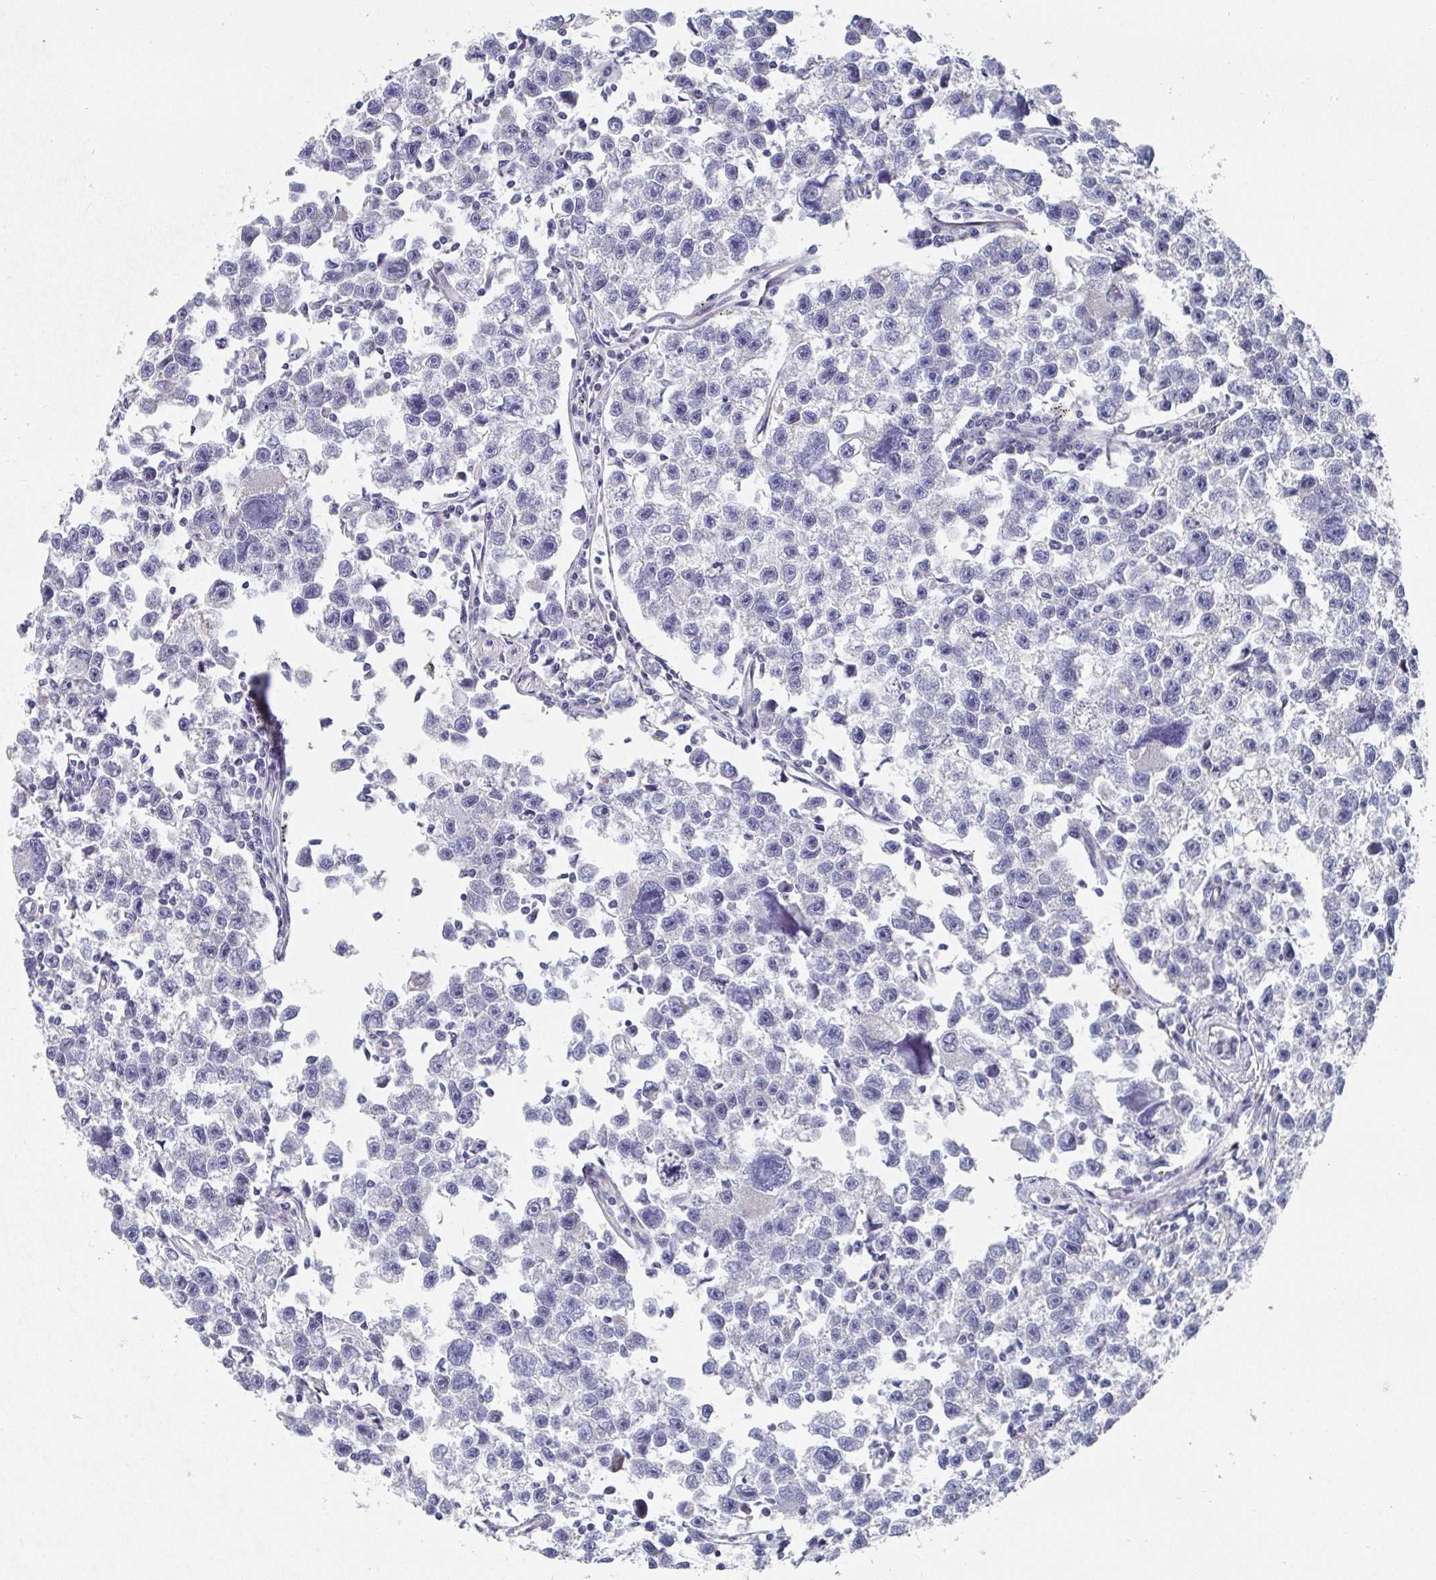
{"staining": {"intensity": "negative", "quantity": "none", "location": "none"}, "tissue": "testis cancer", "cell_type": "Tumor cells", "image_type": "cancer", "snomed": [{"axis": "morphology", "description": "Seminoma, NOS"}, {"axis": "topography", "description": "Testis"}], "caption": "There is no significant expression in tumor cells of testis cancer. The staining was performed using DAB to visualize the protein expression in brown, while the nuclei were stained in blue with hematoxylin (Magnification: 20x).", "gene": "ATP5F1C", "patient": {"sex": "male", "age": 26}}